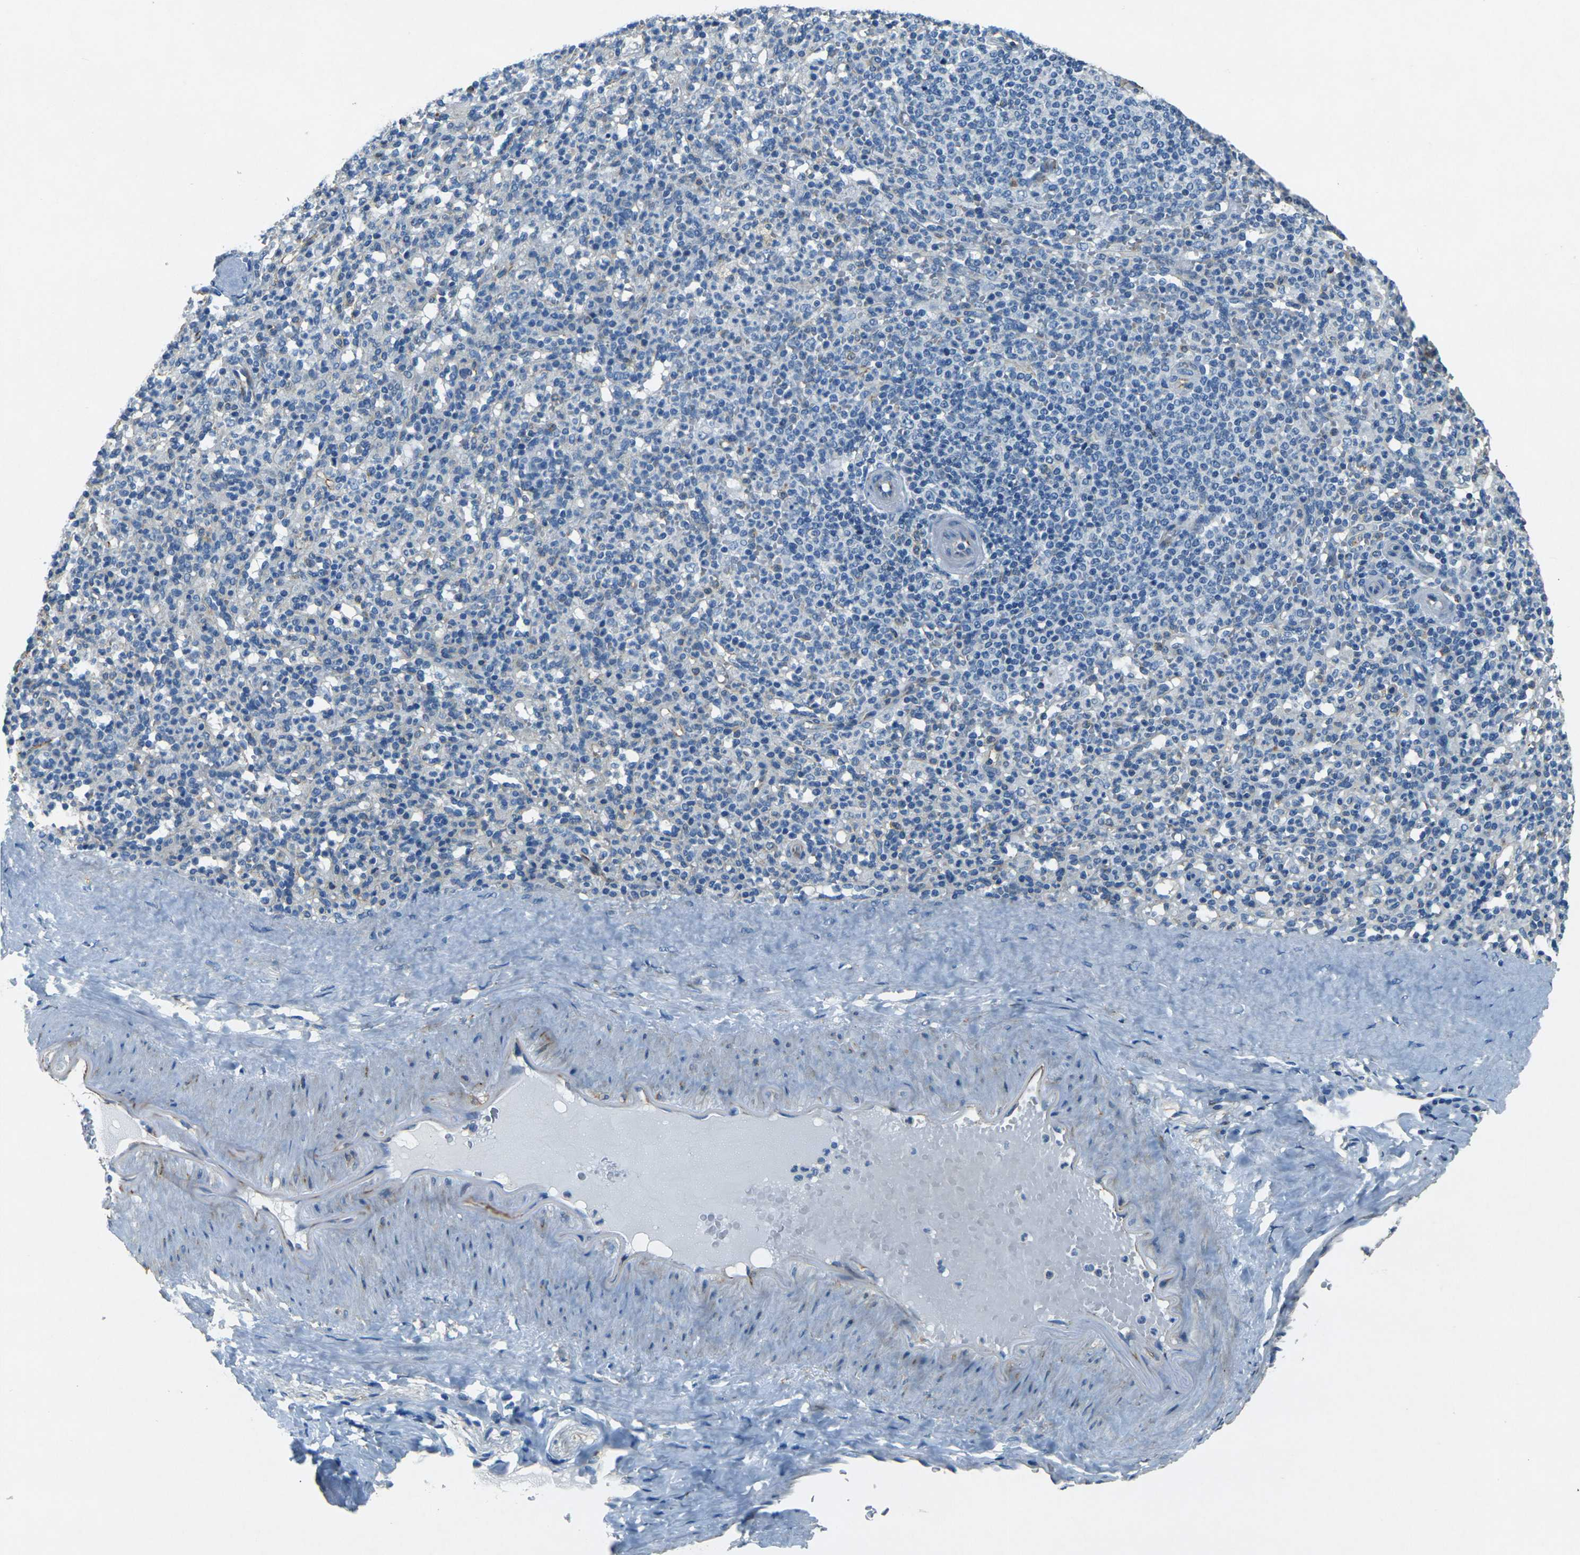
{"staining": {"intensity": "negative", "quantity": "none", "location": "none"}, "tissue": "spleen", "cell_type": "Cells in red pulp", "image_type": "normal", "snomed": [{"axis": "morphology", "description": "Normal tissue, NOS"}, {"axis": "topography", "description": "Spleen"}], "caption": "Immunohistochemical staining of benign human spleen demonstrates no significant positivity in cells in red pulp.", "gene": "SORT1", "patient": {"sex": "male", "age": 36}}